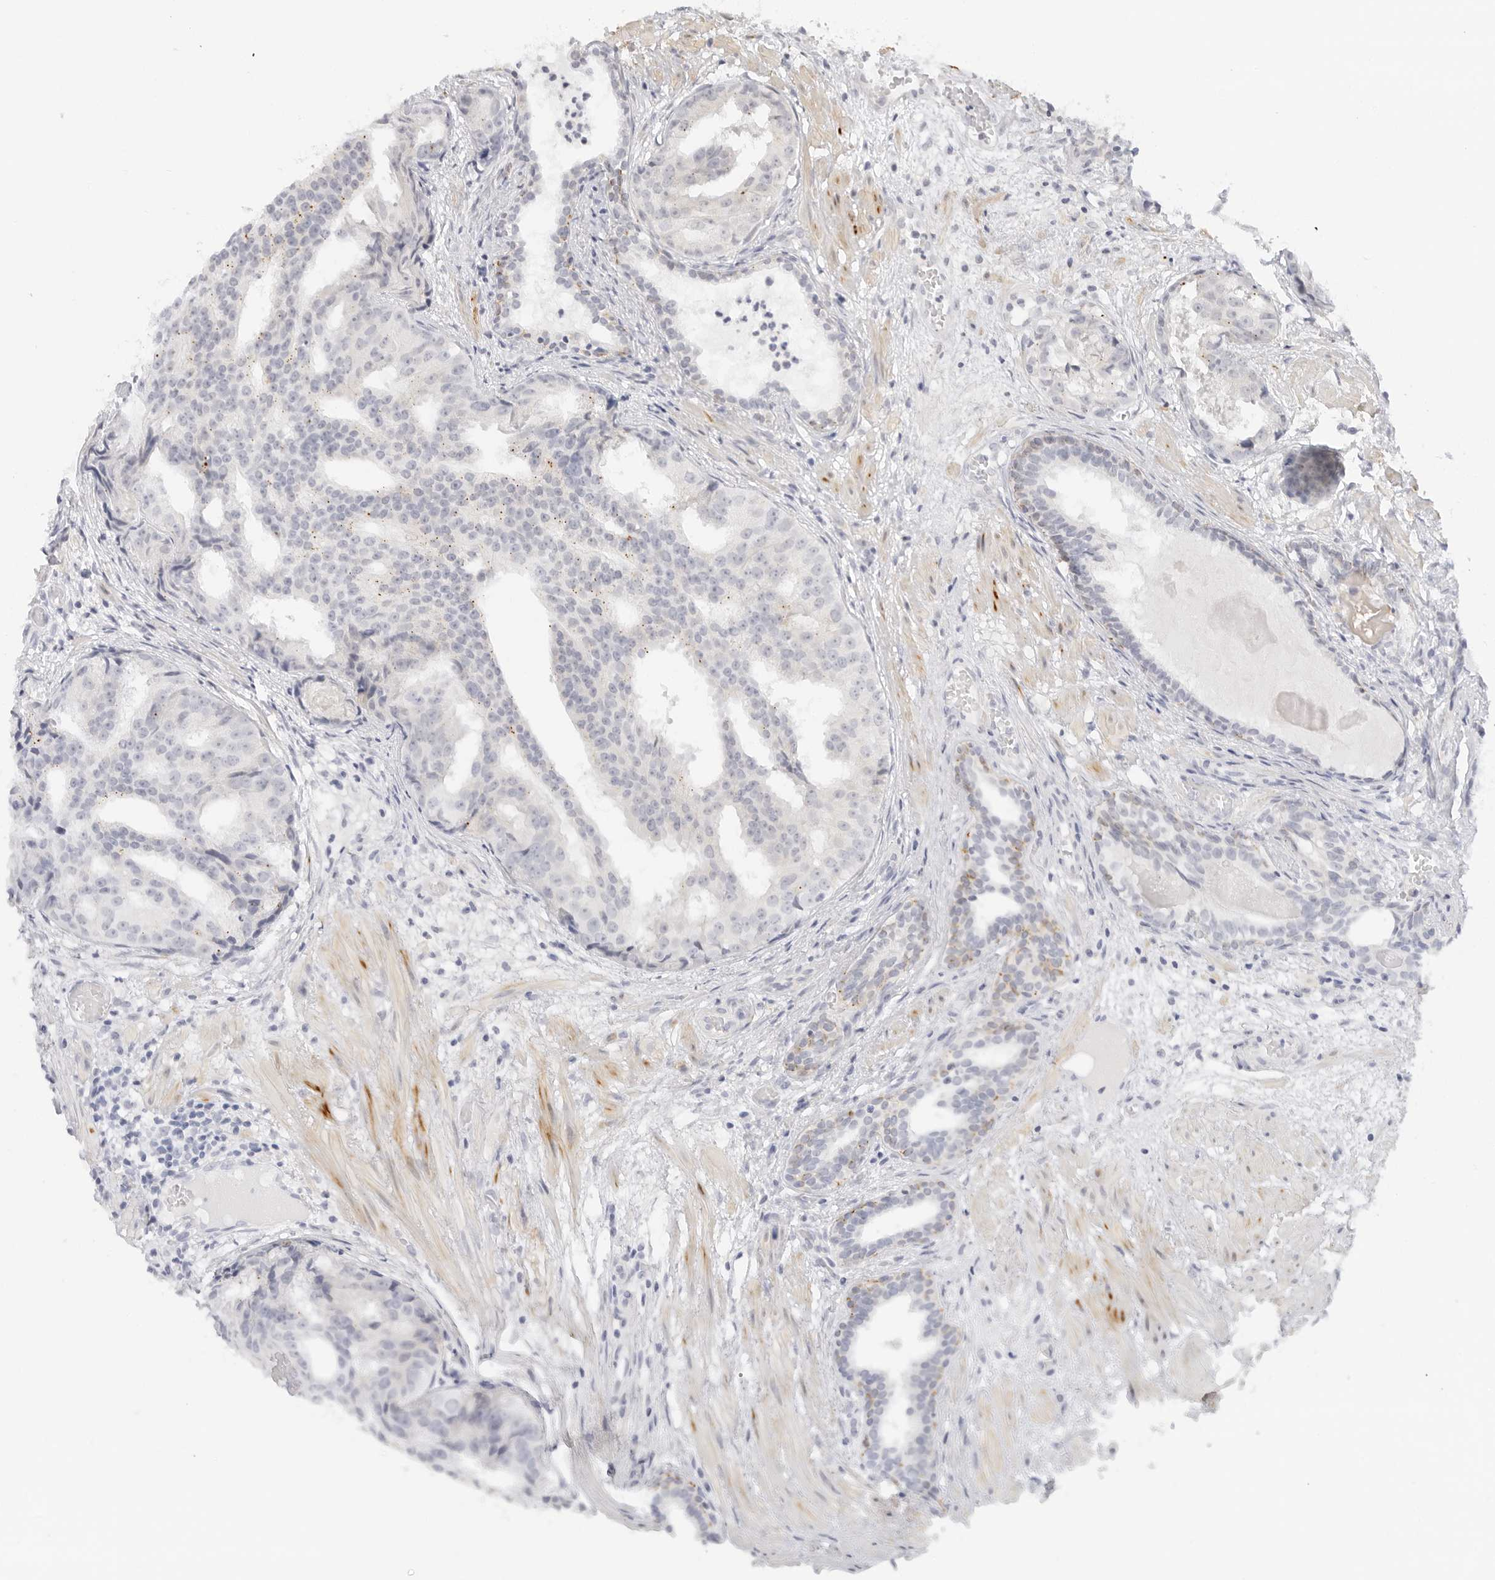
{"staining": {"intensity": "negative", "quantity": "none", "location": "none"}, "tissue": "prostate cancer", "cell_type": "Tumor cells", "image_type": "cancer", "snomed": [{"axis": "morphology", "description": "Adenocarcinoma, Low grade"}, {"axis": "topography", "description": "Prostate"}], "caption": "An immunohistochemistry photomicrograph of prostate adenocarcinoma (low-grade) is shown. There is no staining in tumor cells of prostate adenocarcinoma (low-grade).", "gene": "PCDH19", "patient": {"sex": "male", "age": 88}}